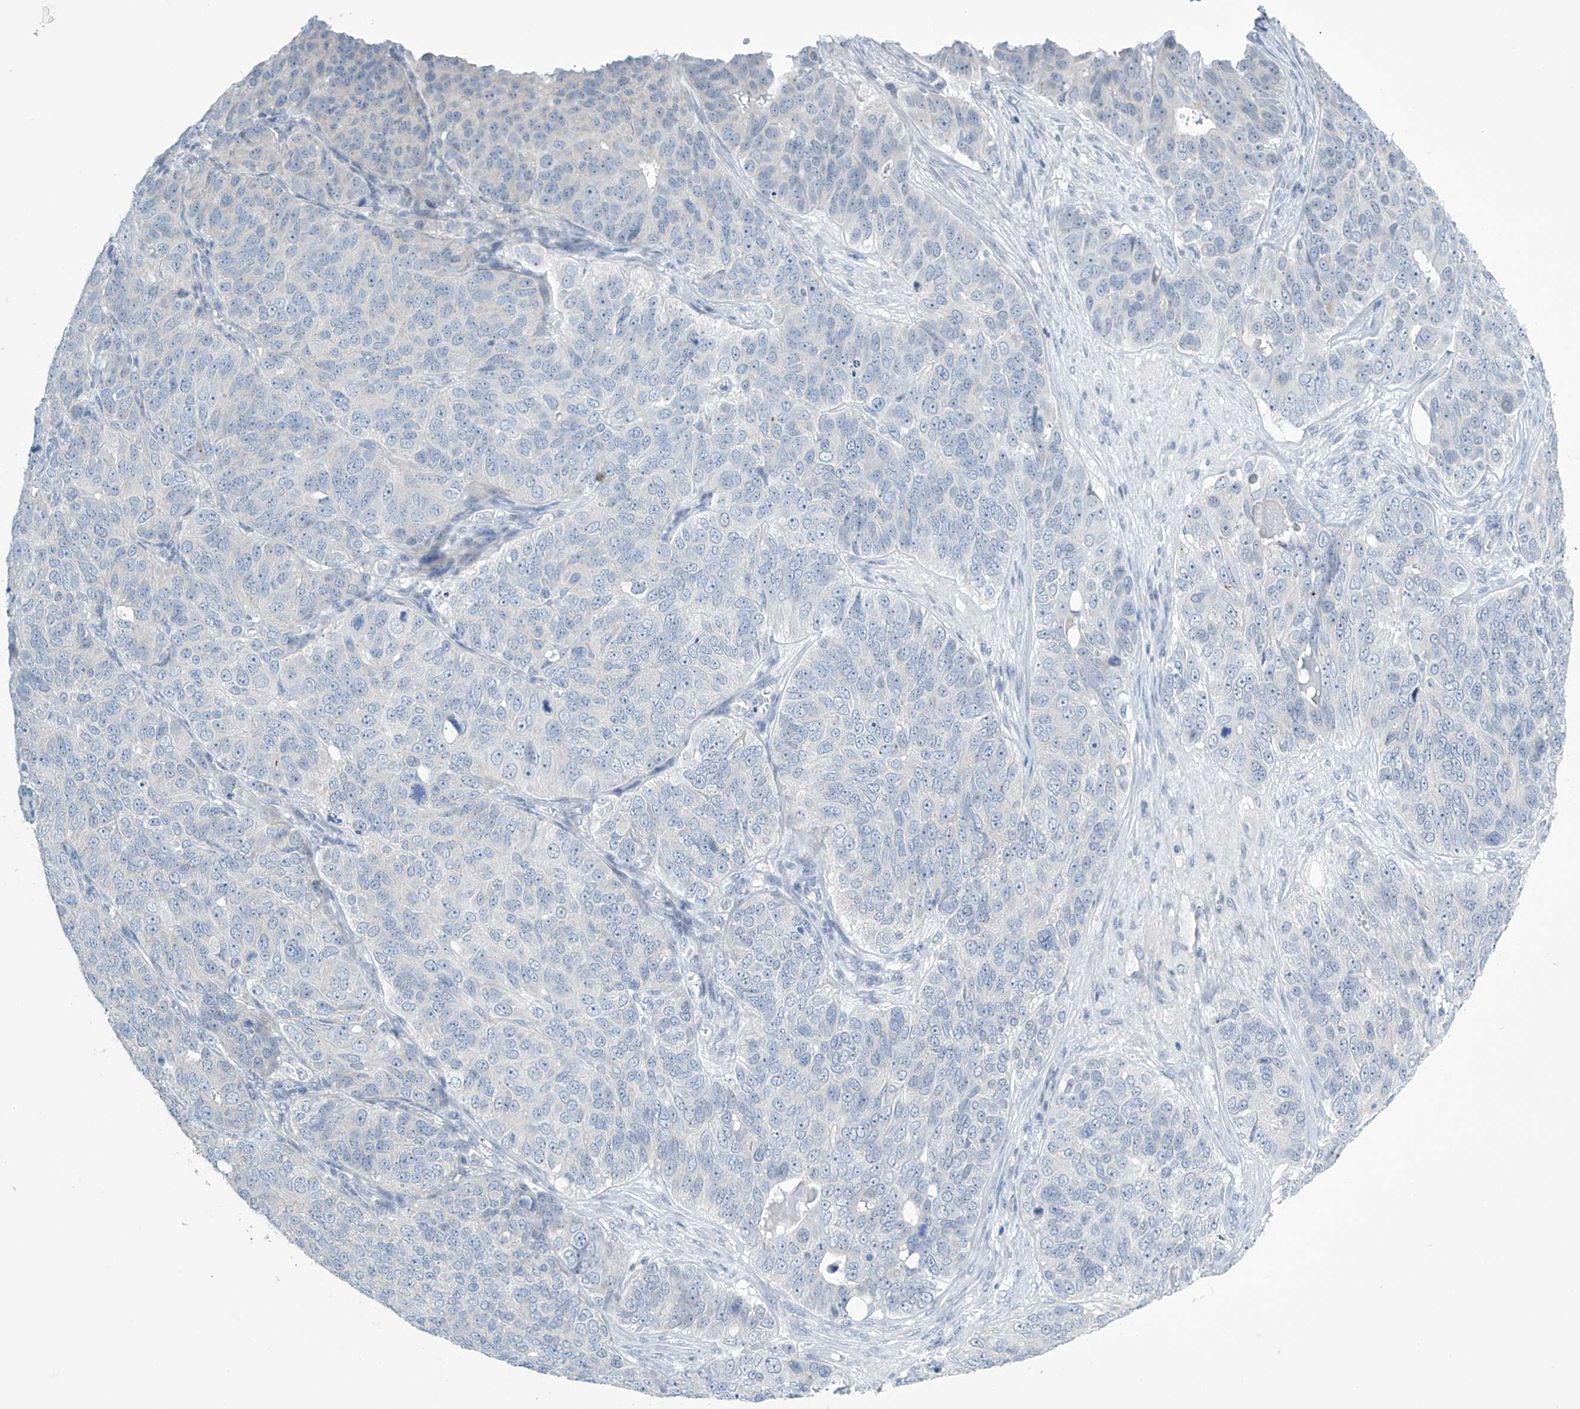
{"staining": {"intensity": "negative", "quantity": "none", "location": "none"}, "tissue": "ovarian cancer", "cell_type": "Tumor cells", "image_type": "cancer", "snomed": [{"axis": "morphology", "description": "Carcinoma, endometroid"}, {"axis": "topography", "description": "Ovary"}], "caption": "The histopathology image displays no significant staining in tumor cells of ovarian endometroid carcinoma. (Stains: DAB immunohistochemistry (IHC) with hematoxylin counter stain, Microscopy: brightfield microscopy at high magnification).", "gene": "SLC35A5", "patient": {"sex": "female", "age": 51}}